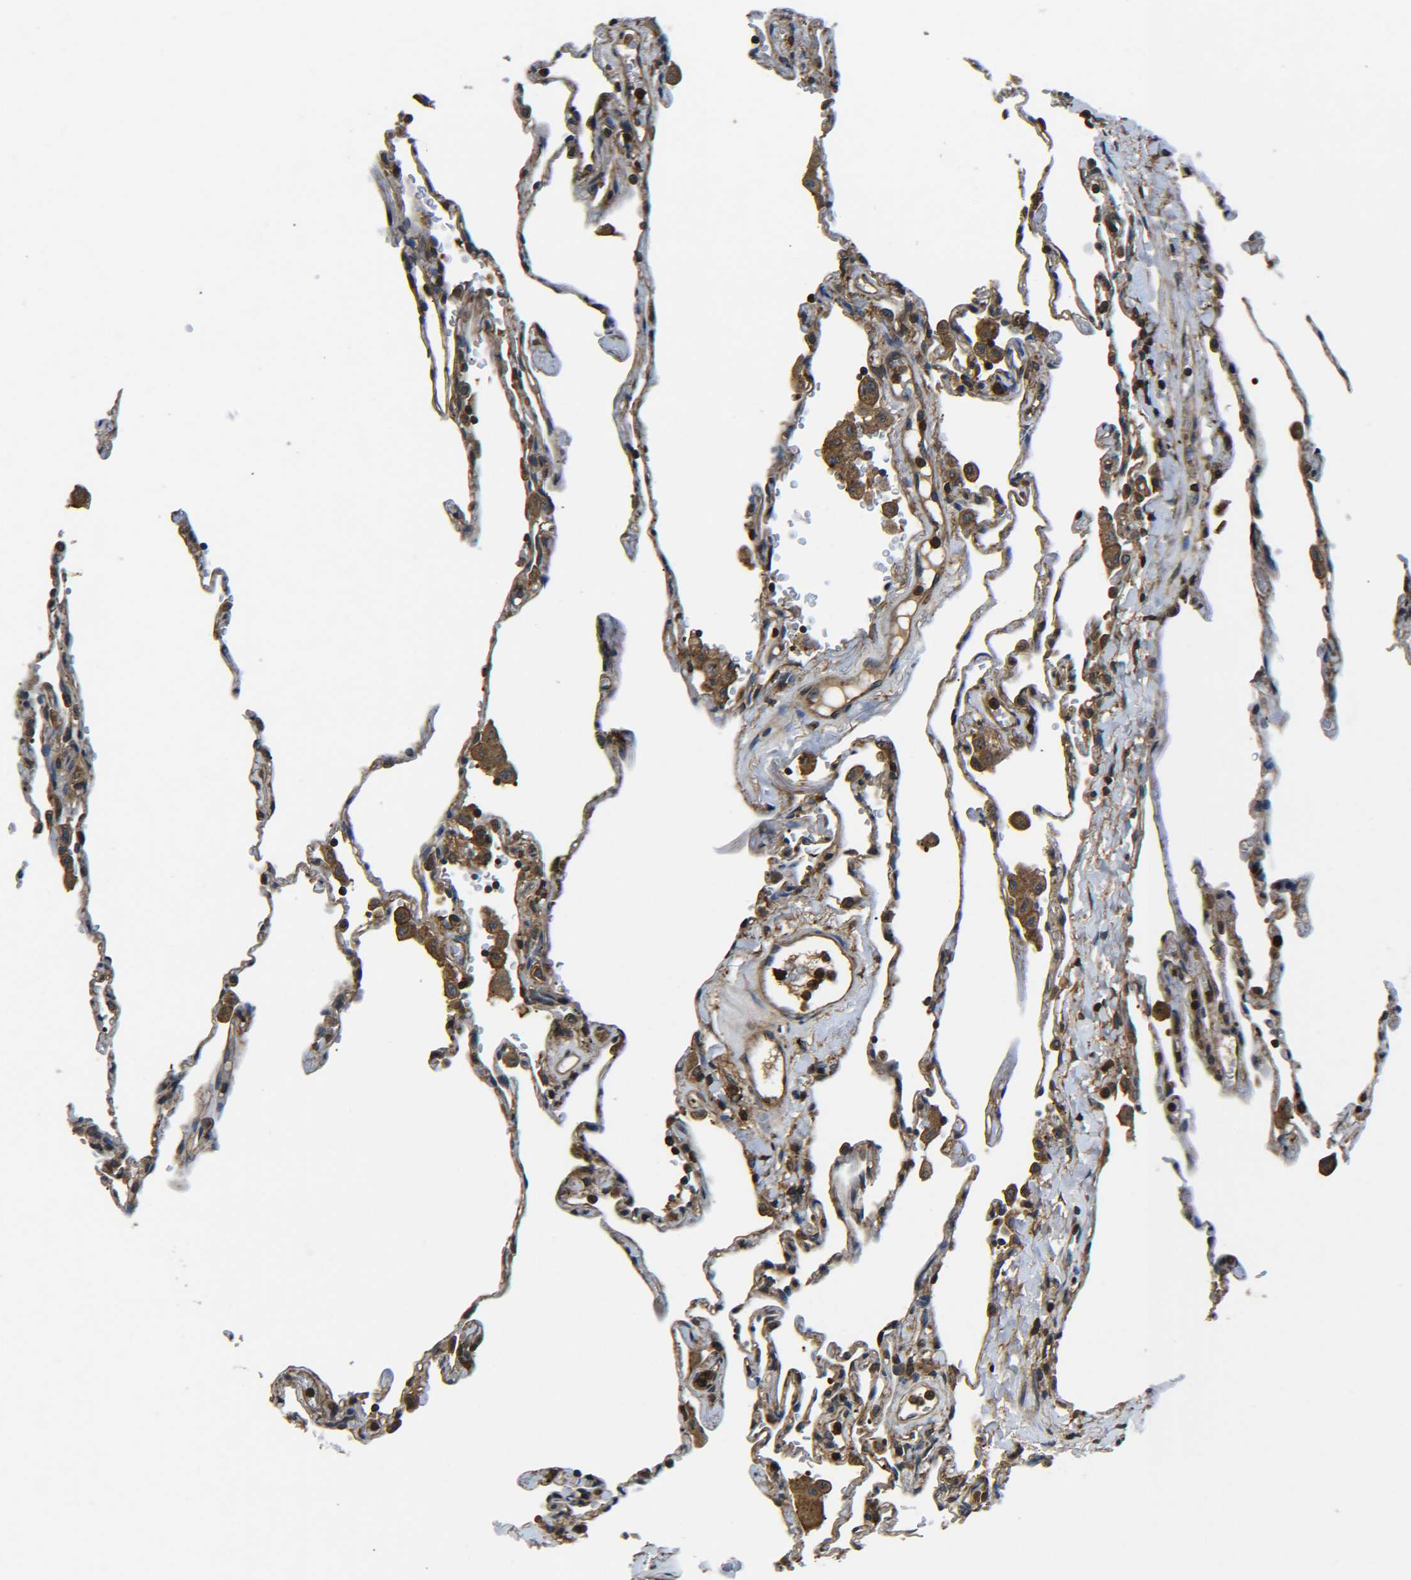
{"staining": {"intensity": "weak", "quantity": ">75%", "location": "cytoplasmic/membranous"}, "tissue": "lung", "cell_type": "Alveolar cells", "image_type": "normal", "snomed": [{"axis": "morphology", "description": "Normal tissue, NOS"}, {"axis": "topography", "description": "Lung"}], "caption": "Human lung stained for a protein (brown) demonstrates weak cytoplasmic/membranous positive staining in about >75% of alveolar cells.", "gene": "PREB", "patient": {"sex": "male", "age": 59}}